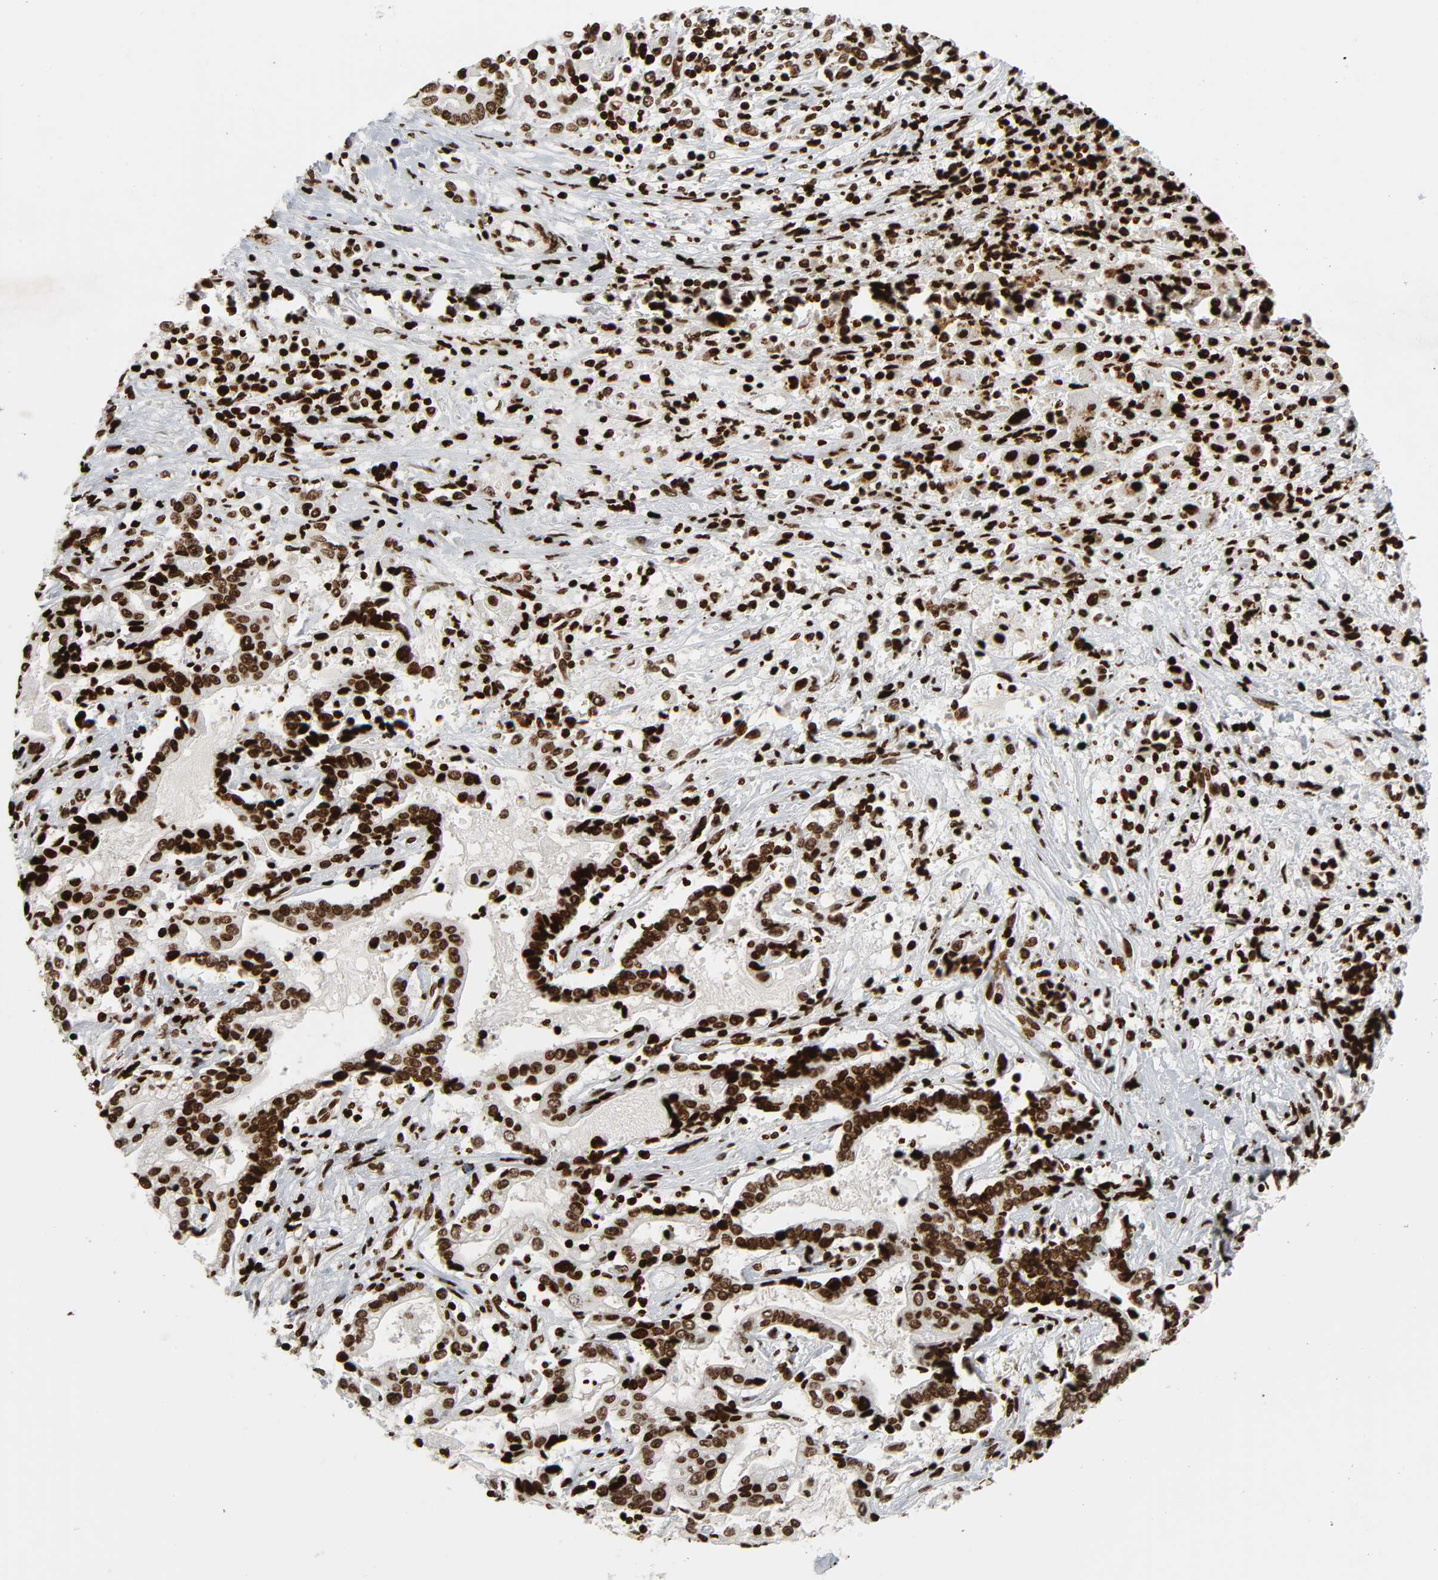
{"staining": {"intensity": "strong", "quantity": ">75%", "location": "nuclear"}, "tissue": "liver cancer", "cell_type": "Tumor cells", "image_type": "cancer", "snomed": [{"axis": "morphology", "description": "Cholangiocarcinoma"}, {"axis": "topography", "description": "Liver"}], "caption": "Liver cancer stained for a protein (brown) exhibits strong nuclear positive staining in about >75% of tumor cells.", "gene": "RXRA", "patient": {"sex": "male", "age": 57}}